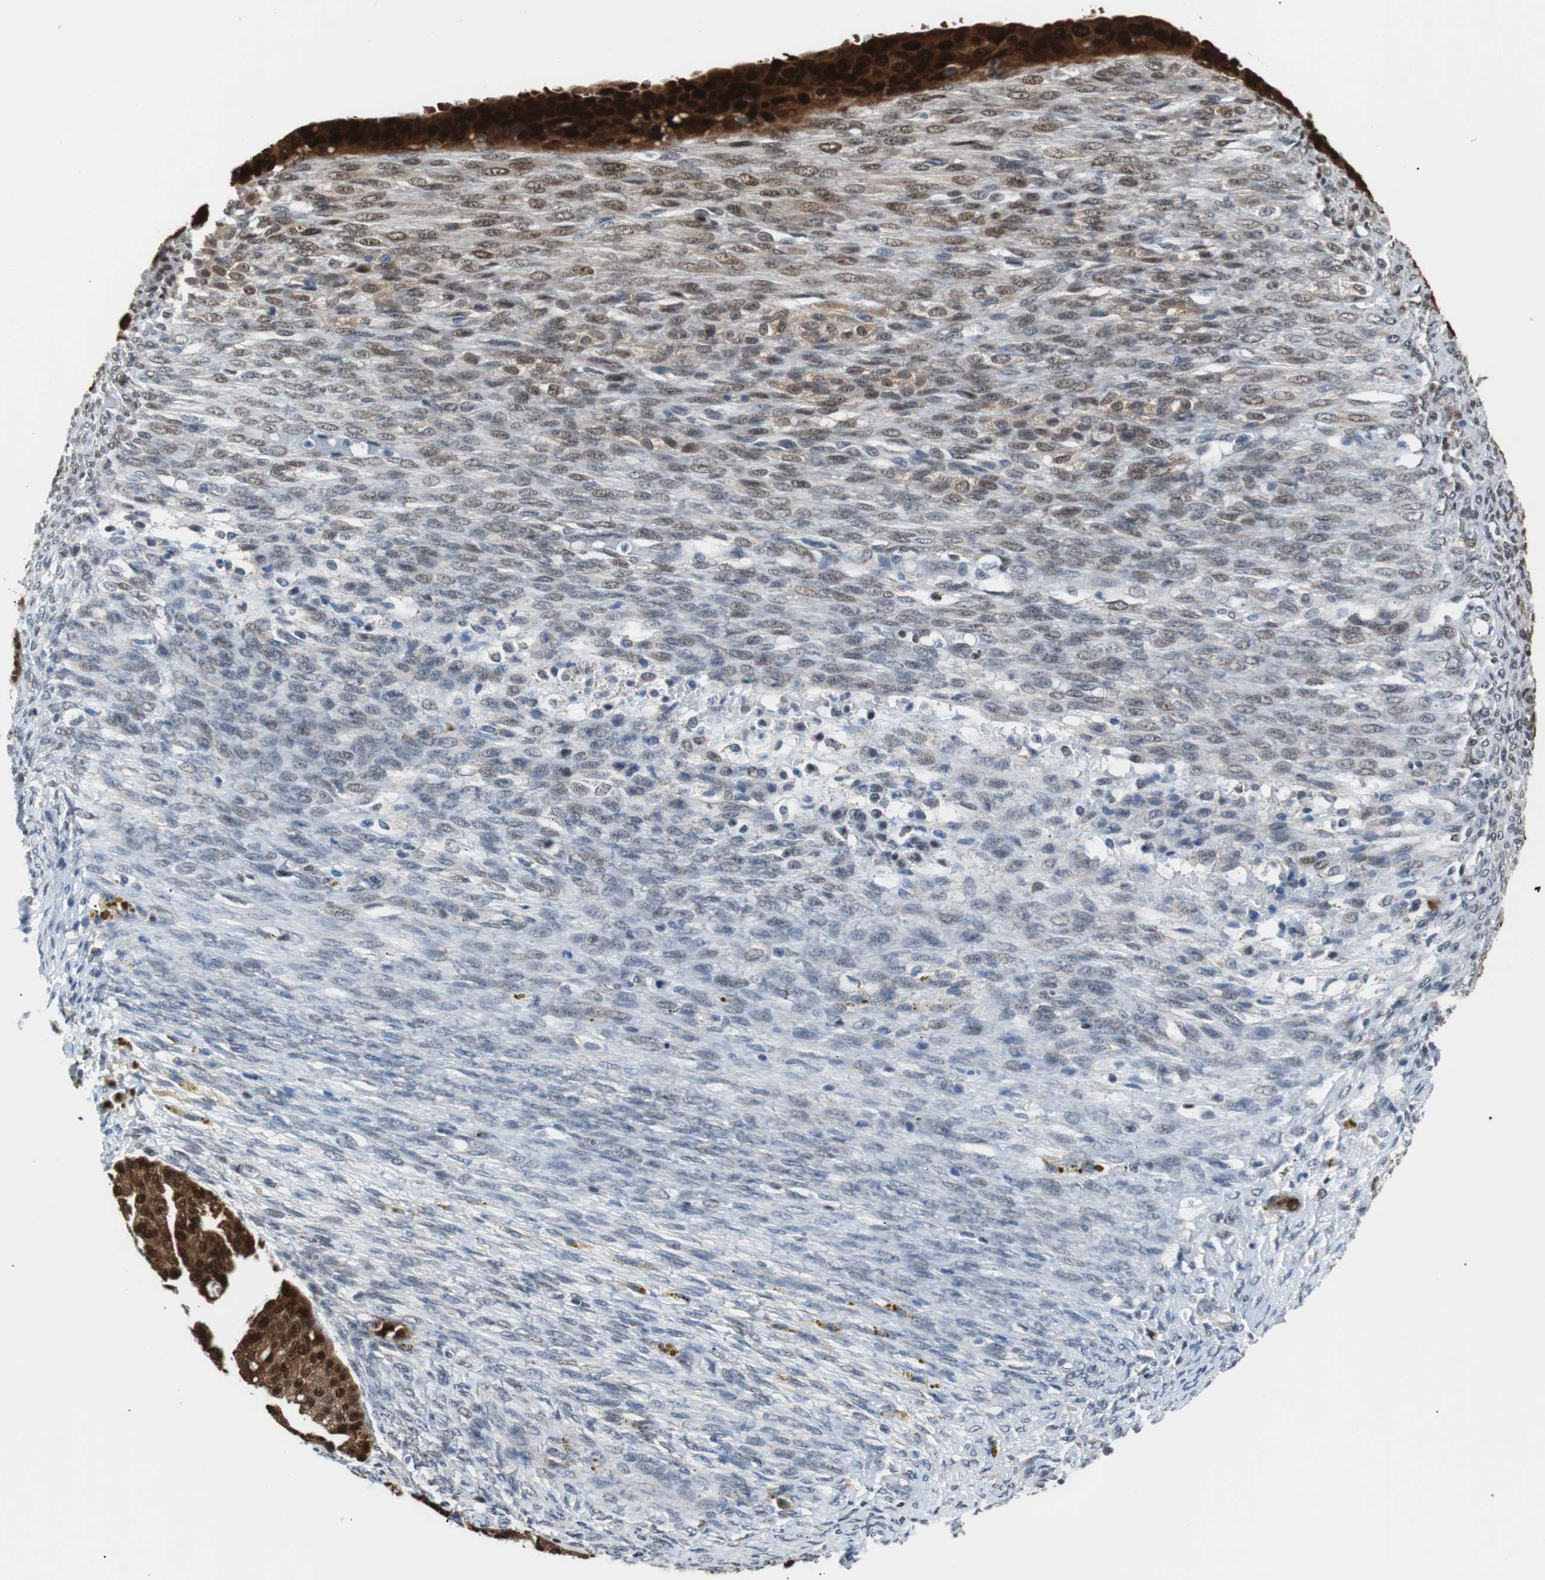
{"staining": {"intensity": "strong", "quantity": ">75%", "location": "cytoplasmic/membranous,nuclear"}, "tissue": "ovarian cancer", "cell_type": "Tumor cells", "image_type": "cancer", "snomed": [{"axis": "morphology", "description": "Cystadenocarcinoma, serous, NOS"}, {"axis": "topography", "description": "Ovary"}], "caption": "This is a micrograph of immunohistochemistry staining of ovarian cancer (serous cystadenocarcinoma), which shows strong expression in the cytoplasmic/membranous and nuclear of tumor cells.", "gene": "USP28", "patient": {"sex": "female", "age": 58}}